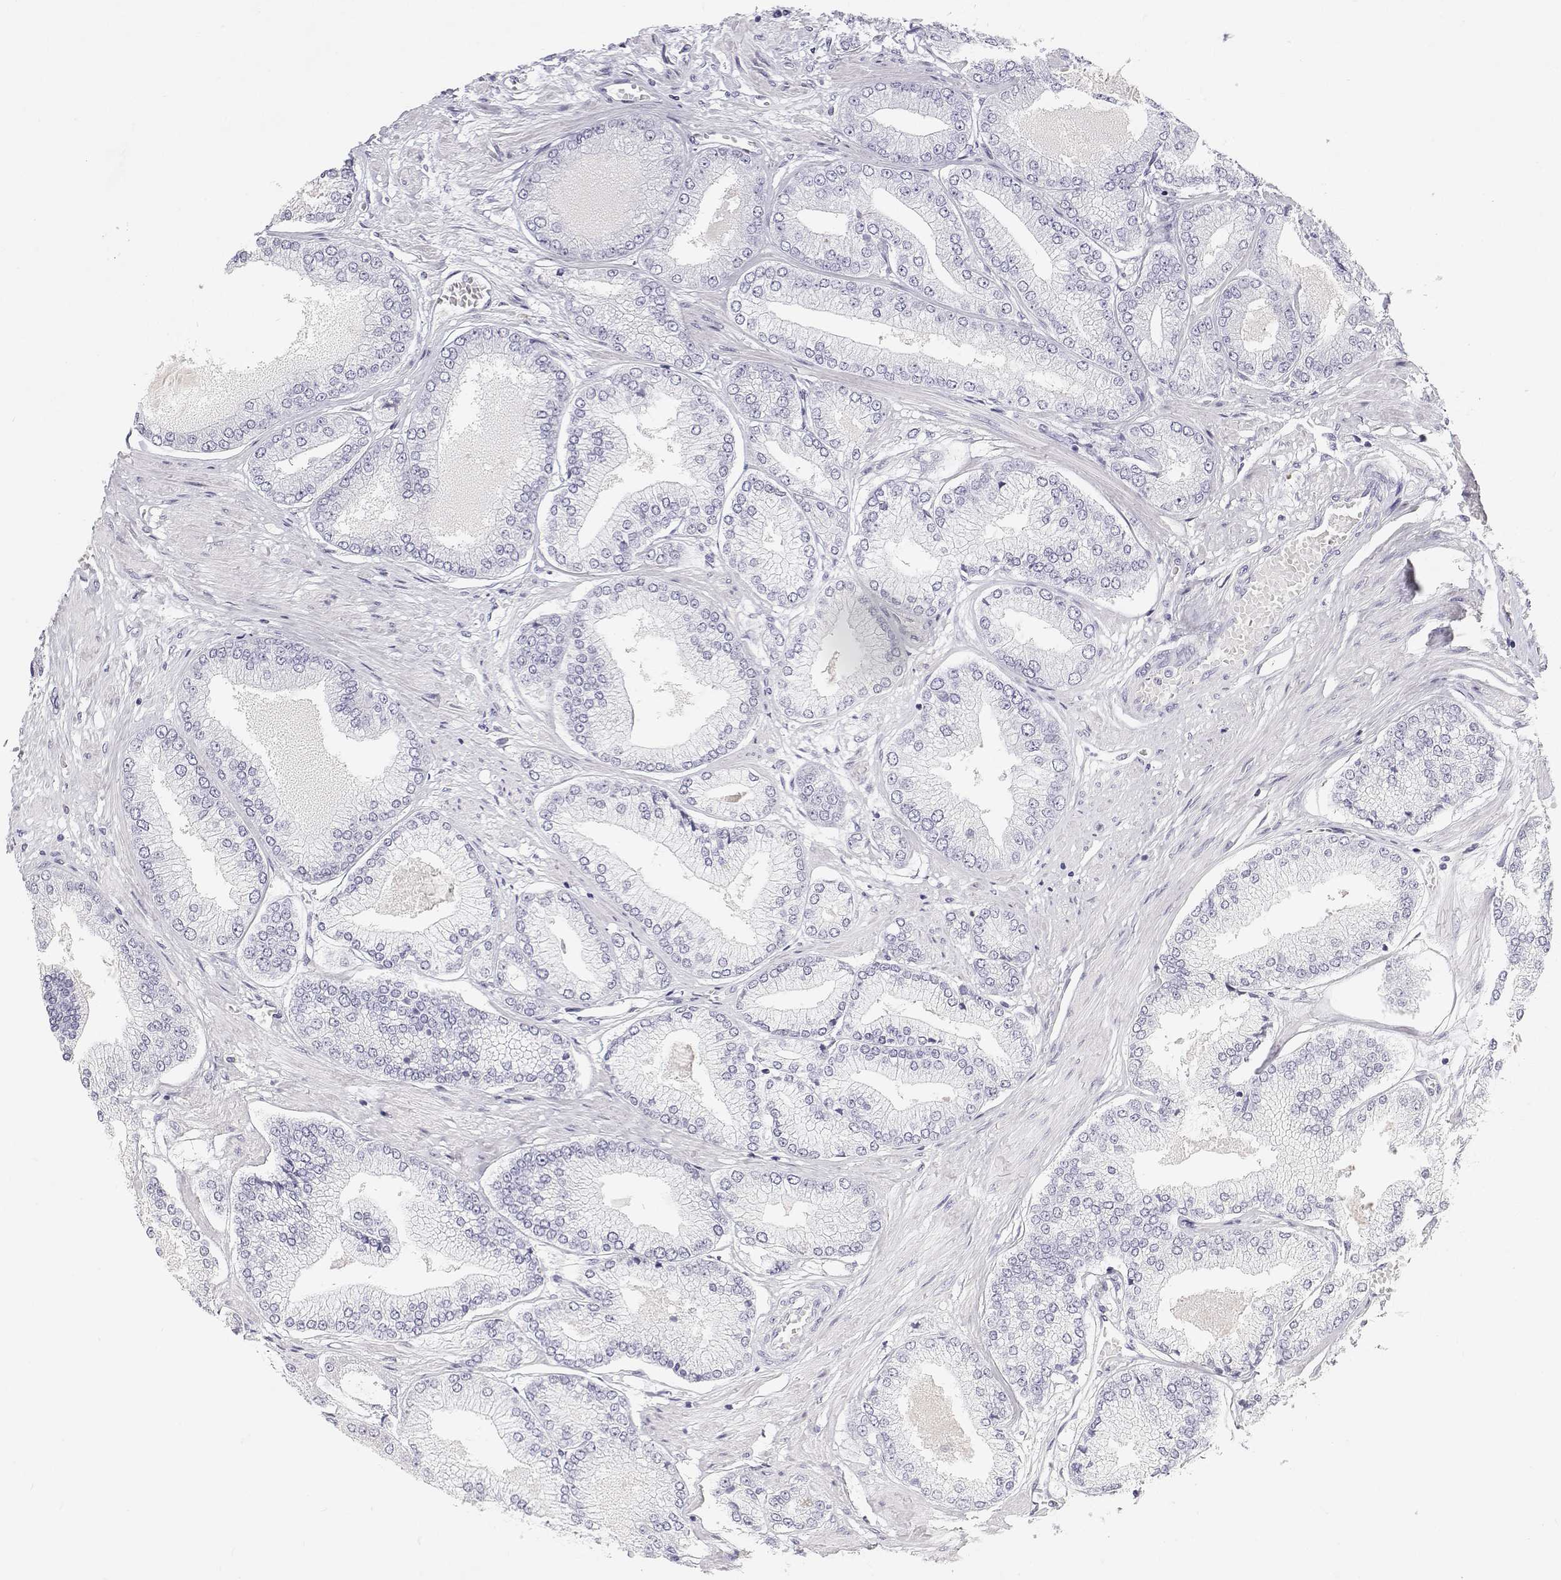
{"staining": {"intensity": "negative", "quantity": "none", "location": "none"}, "tissue": "prostate cancer", "cell_type": "Tumor cells", "image_type": "cancer", "snomed": [{"axis": "morphology", "description": "Adenocarcinoma, Low grade"}, {"axis": "topography", "description": "Prostate"}], "caption": "Low-grade adenocarcinoma (prostate) was stained to show a protein in brown. There is no significant staining in tumor cells.", "gene": "SFTPB", "patient": {"sex": "male", "age": 55}}